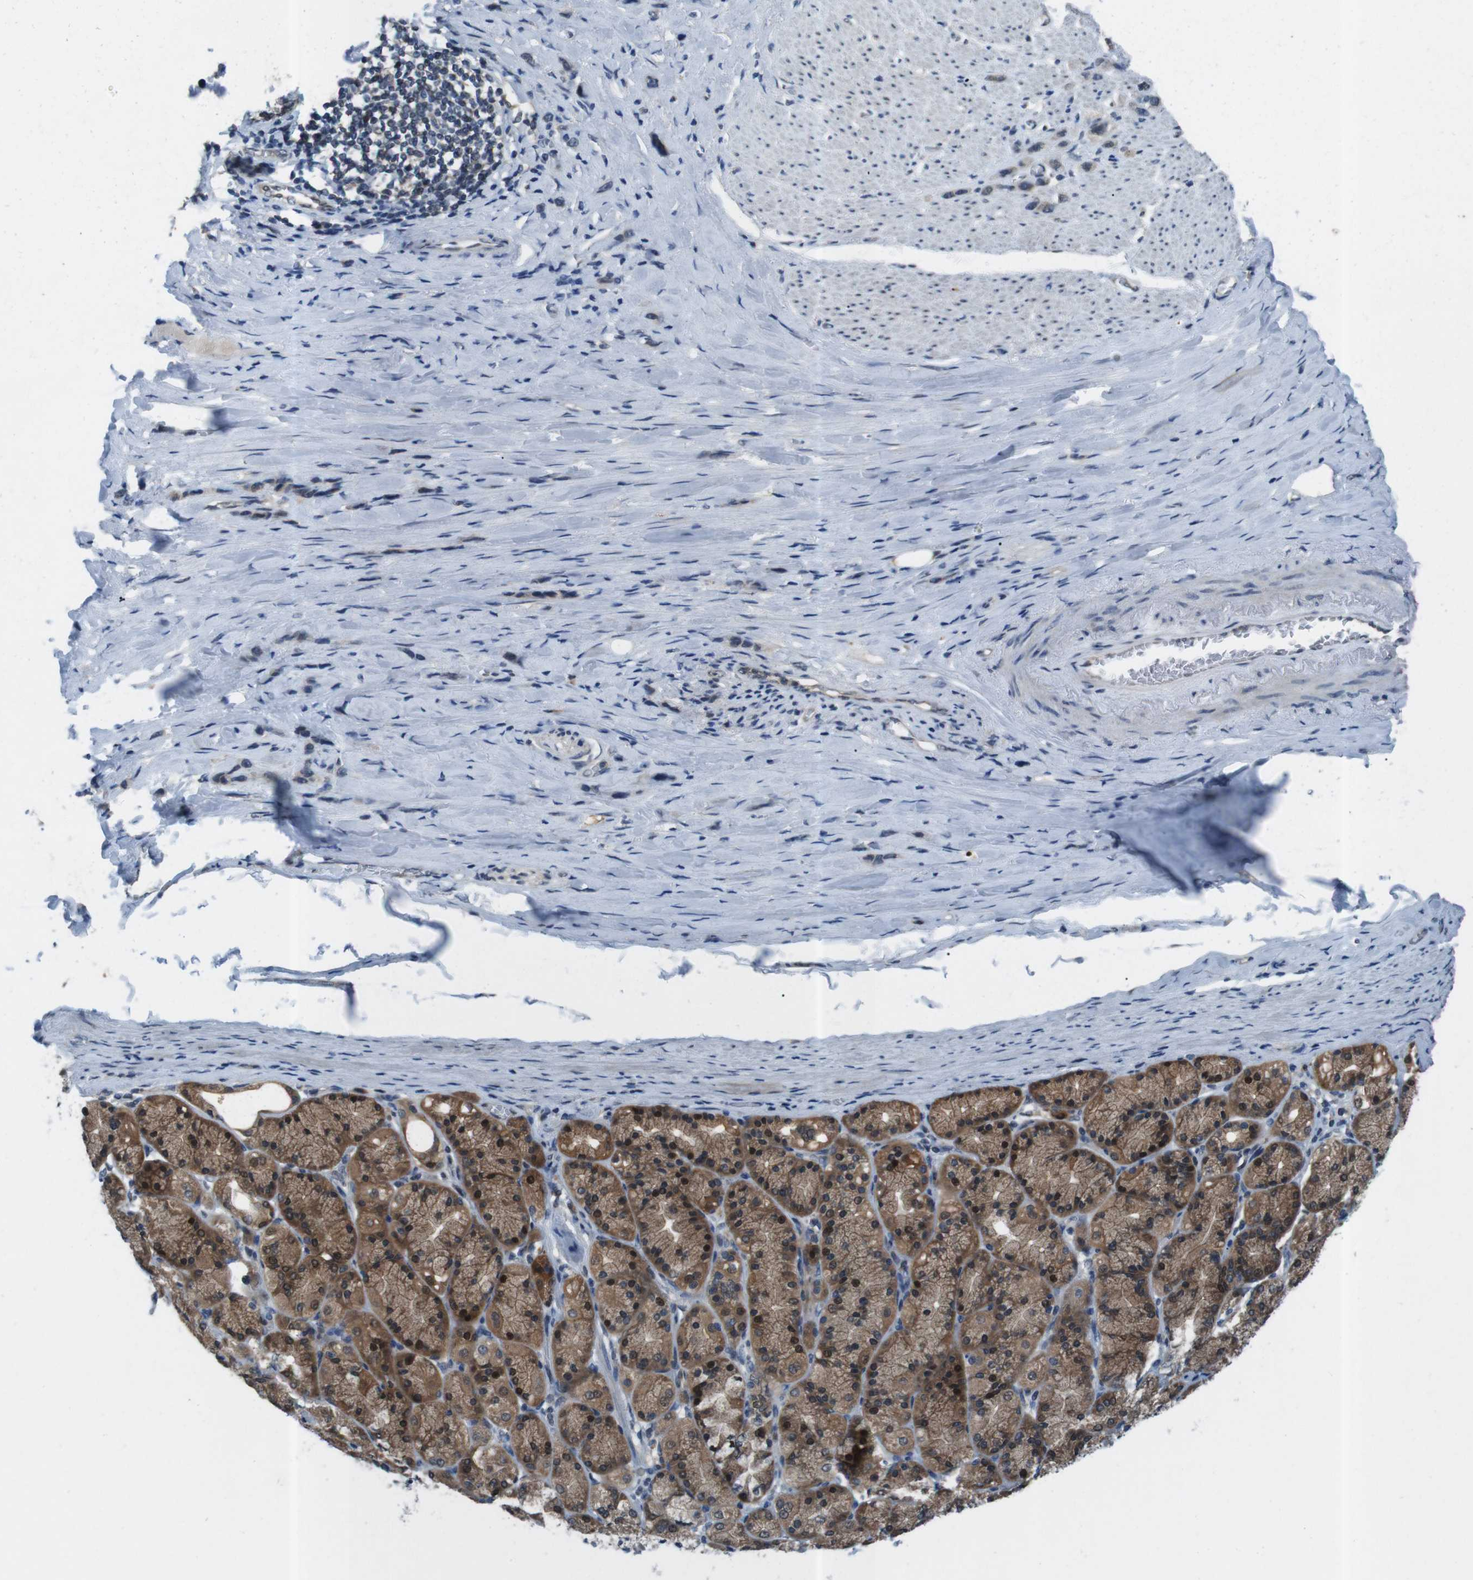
{"staining": {"intensity": "moderate", "quantity": ">75%", "location": "cytoplasmic/membranous,nuclear"}, "tissue": "stomach cancer", "cell_type": "Tumor cells", "image_type": "cancer", "snomed": [{"axis": "morphology", "description": "Normal tissue, NOS"}, {"axis": "morphology", "description": "Adenocarcinoma, NOS"}, {"axis": "morphology", "description": "Adenocarcinoma, High grade"}, {"axis": "topography", "description": "Stomach, upper"}, {"axis": "topography", "description": "Stomach"}], "caption": "IHC (DAB (3,3'-diaminobenzidine)) staining of human stomach cancer (adenocarcinoma) exhibits moderate cytoplasmic/membranous and nuclear protein expression in approximately >75% of tumor cells.", "gene": "LRP5", "patient": {"sex": "female", "age": 65}}